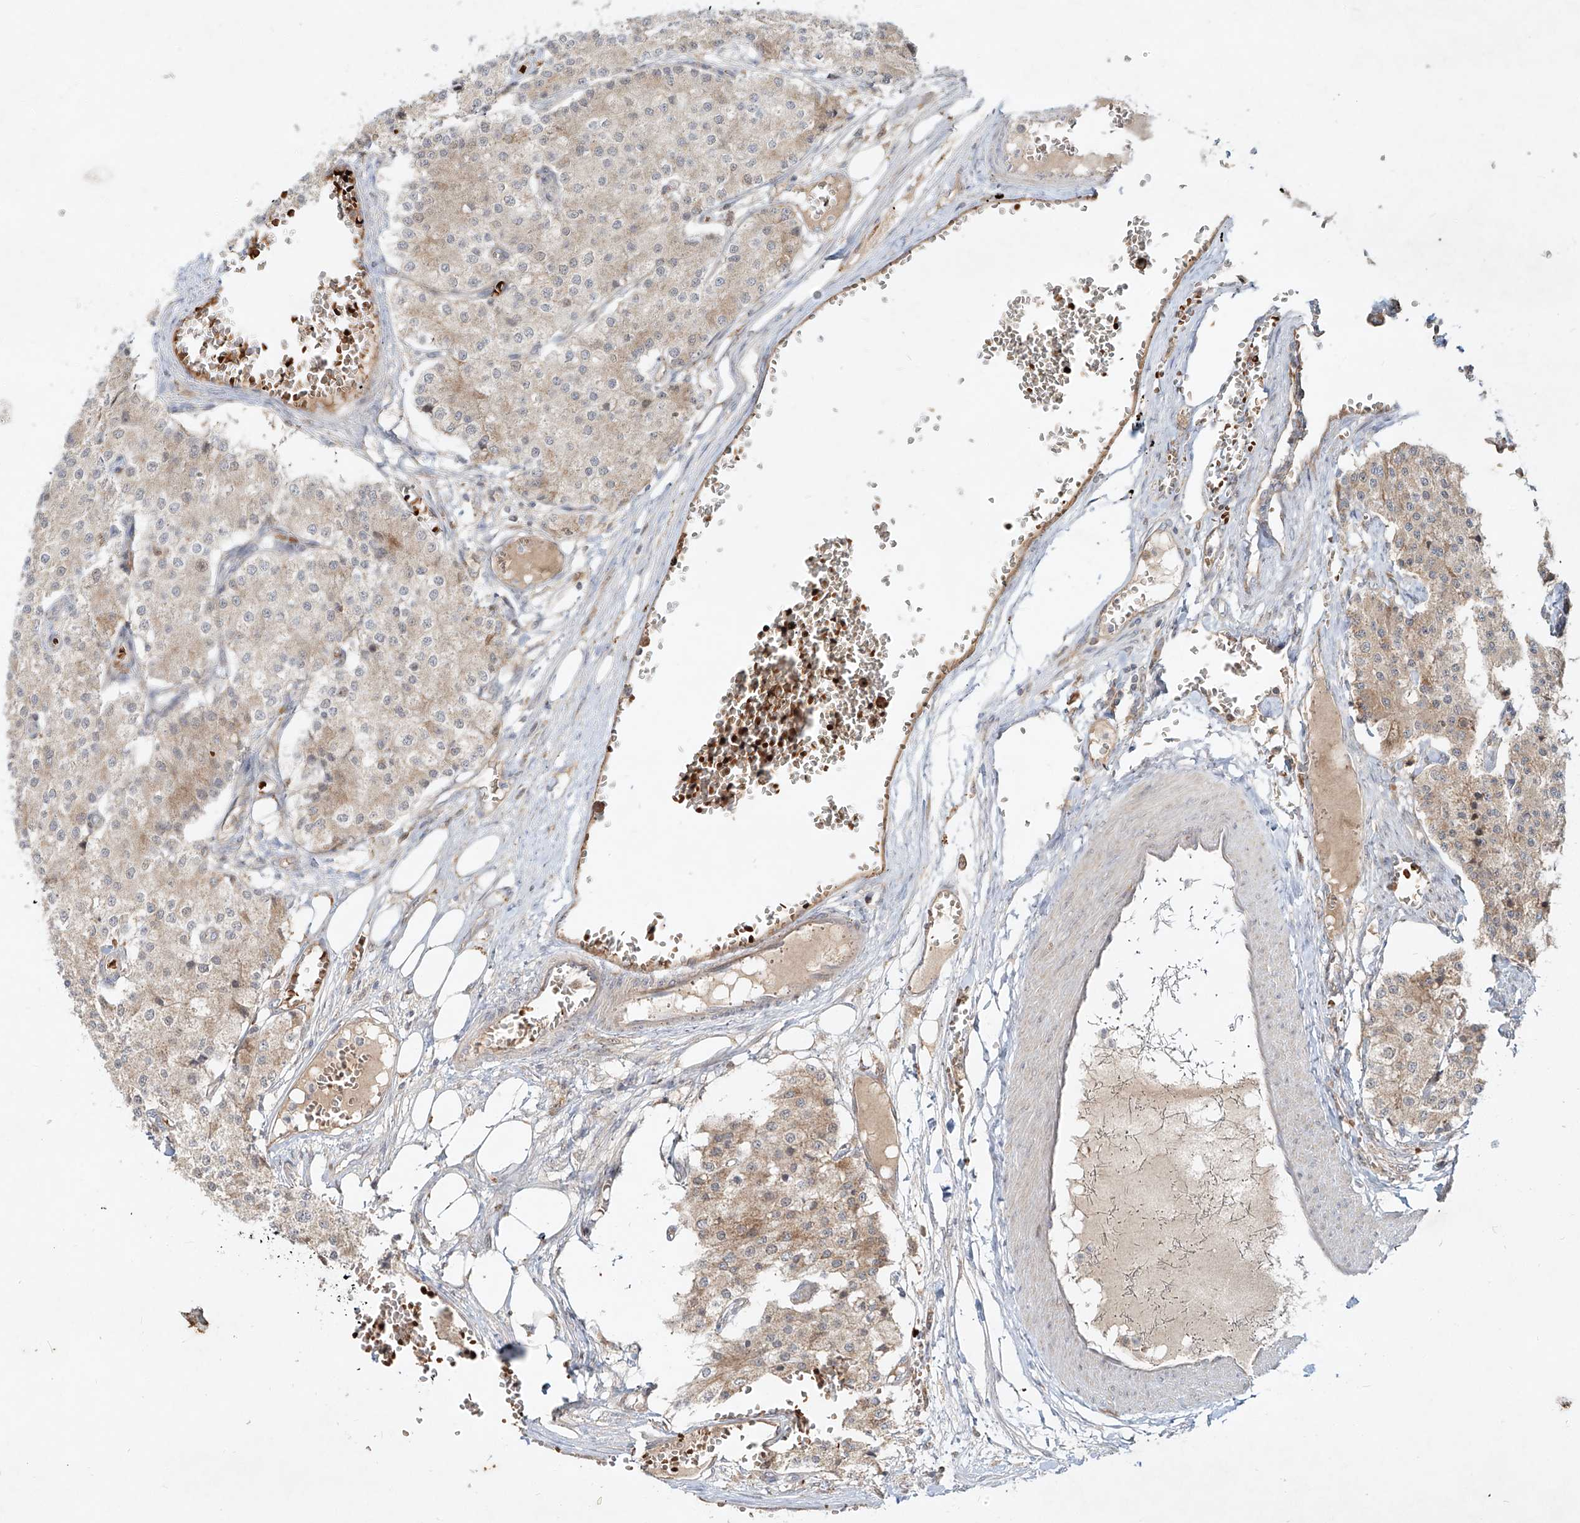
{"staining": {"intensity": "weak", "quantity": ">75%", "location": "cytoplasmic/membranous"}, "tissue": "carcinoid", "cell_type": "Tumor cells", "image_type": "cancer", "snomed": [{"axis": "morphology", "description": "Carcinoid, malignant, NOS"}, {"axis": "topography", "description": "Colon"}], "caption": "Human carcinoid stained for a protein (brown) displays weak cytoplasmic/membranous positive expression in approximately >75% of tumor cells.", "gene": "FGD2", "patient": {"sex": "female", "age": 52}}